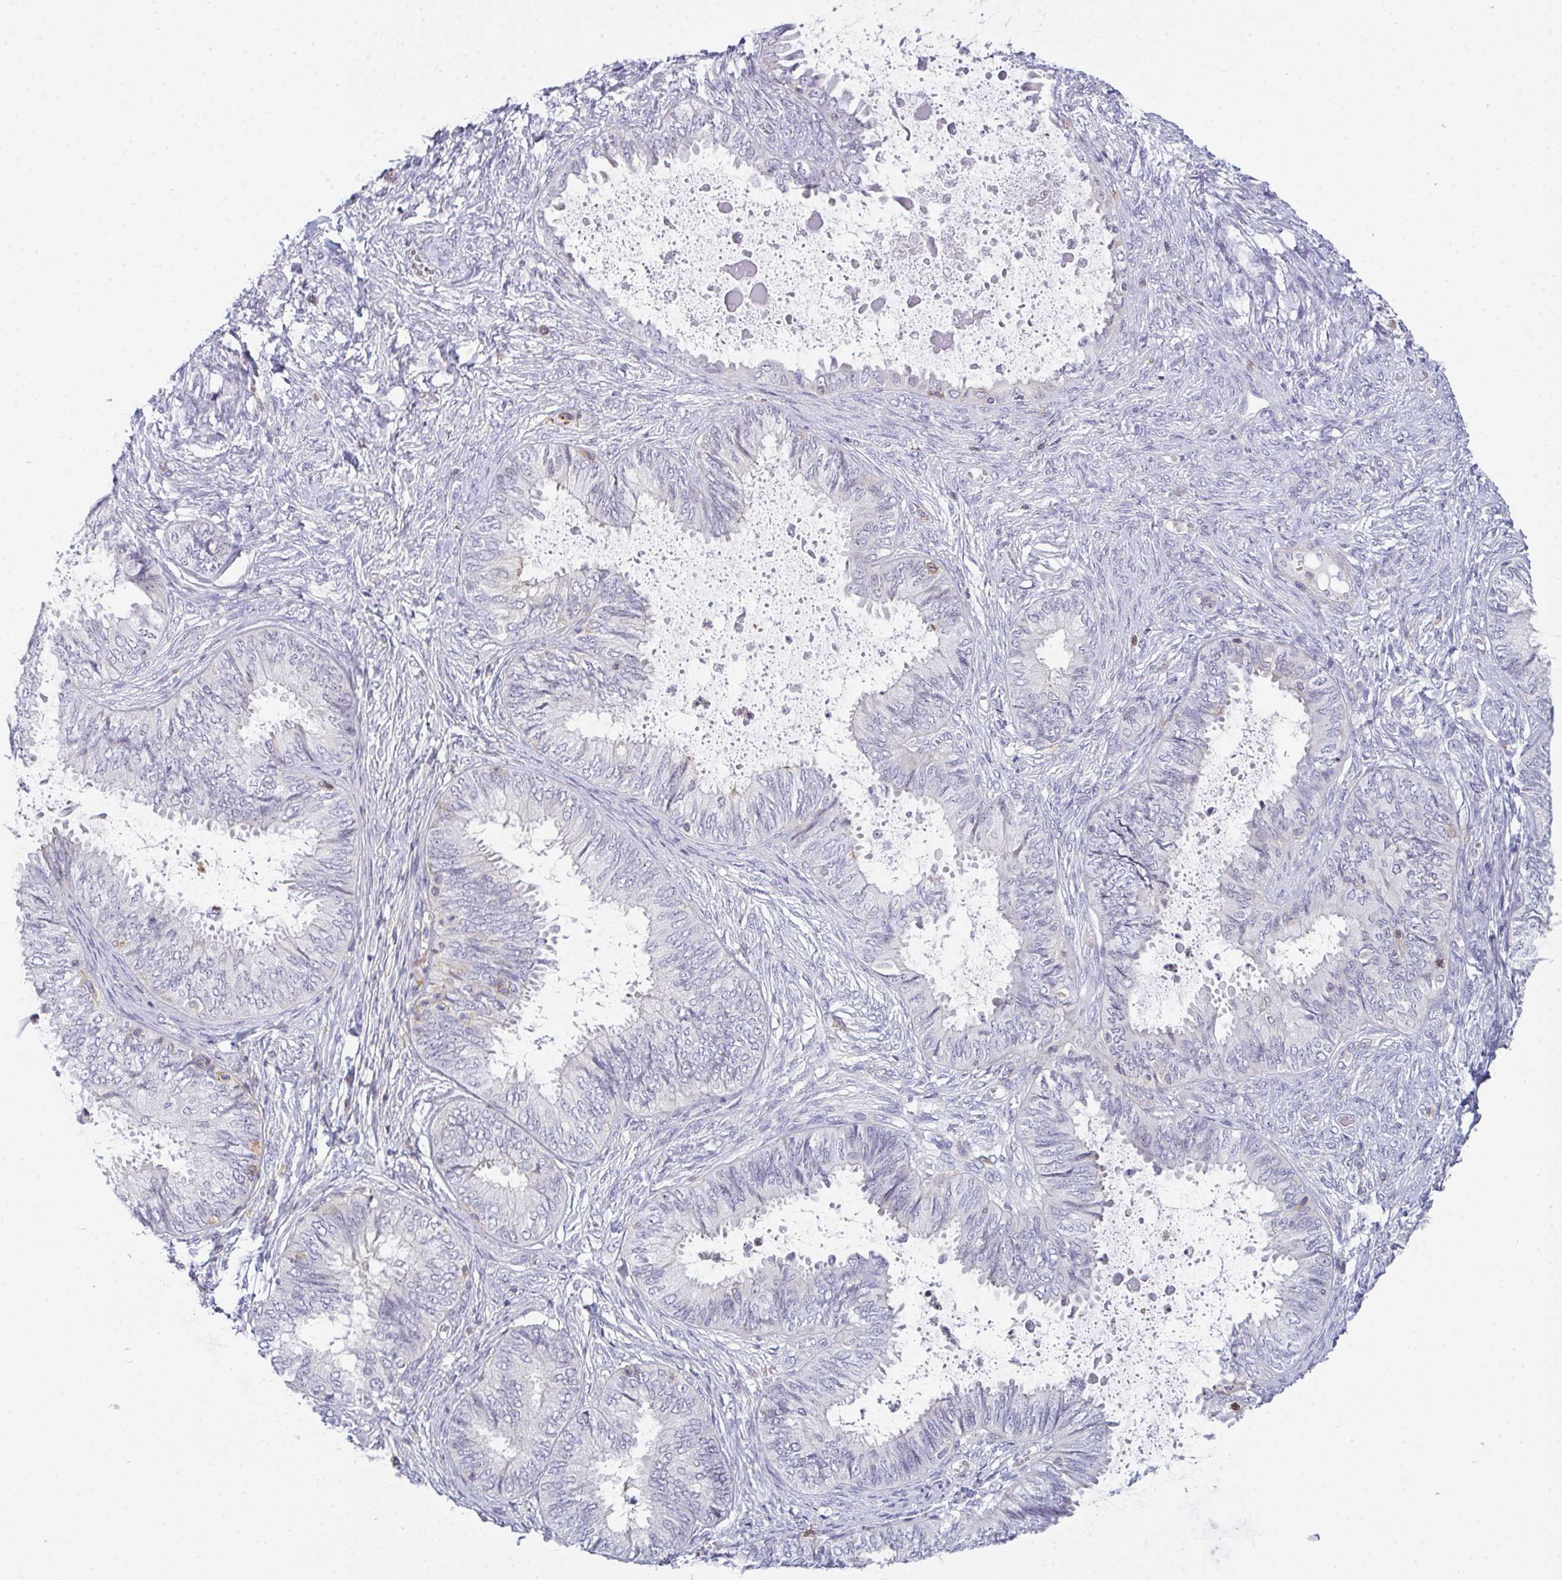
{"staining": {"intensity": "negative", "quantity": "none", "location": "none"}, "tissue": "ovarian cancer", "cell_type": "Tumor cells", "image_type": "cancer", "snomed": [{"axis": "morphology", "description": "Carcinoma, endometroid"}, {"axis": "topography", "description": "Ovary"}], "caption": "Immunohistochemistry (IHC) of human ovarian endometroid carcinoma exhibits no positivity in tumor cells. (IHC, brightfield microscopy, high magnification).", "gene": "CD80", "patient": {"sex": "female", "age": 70}}